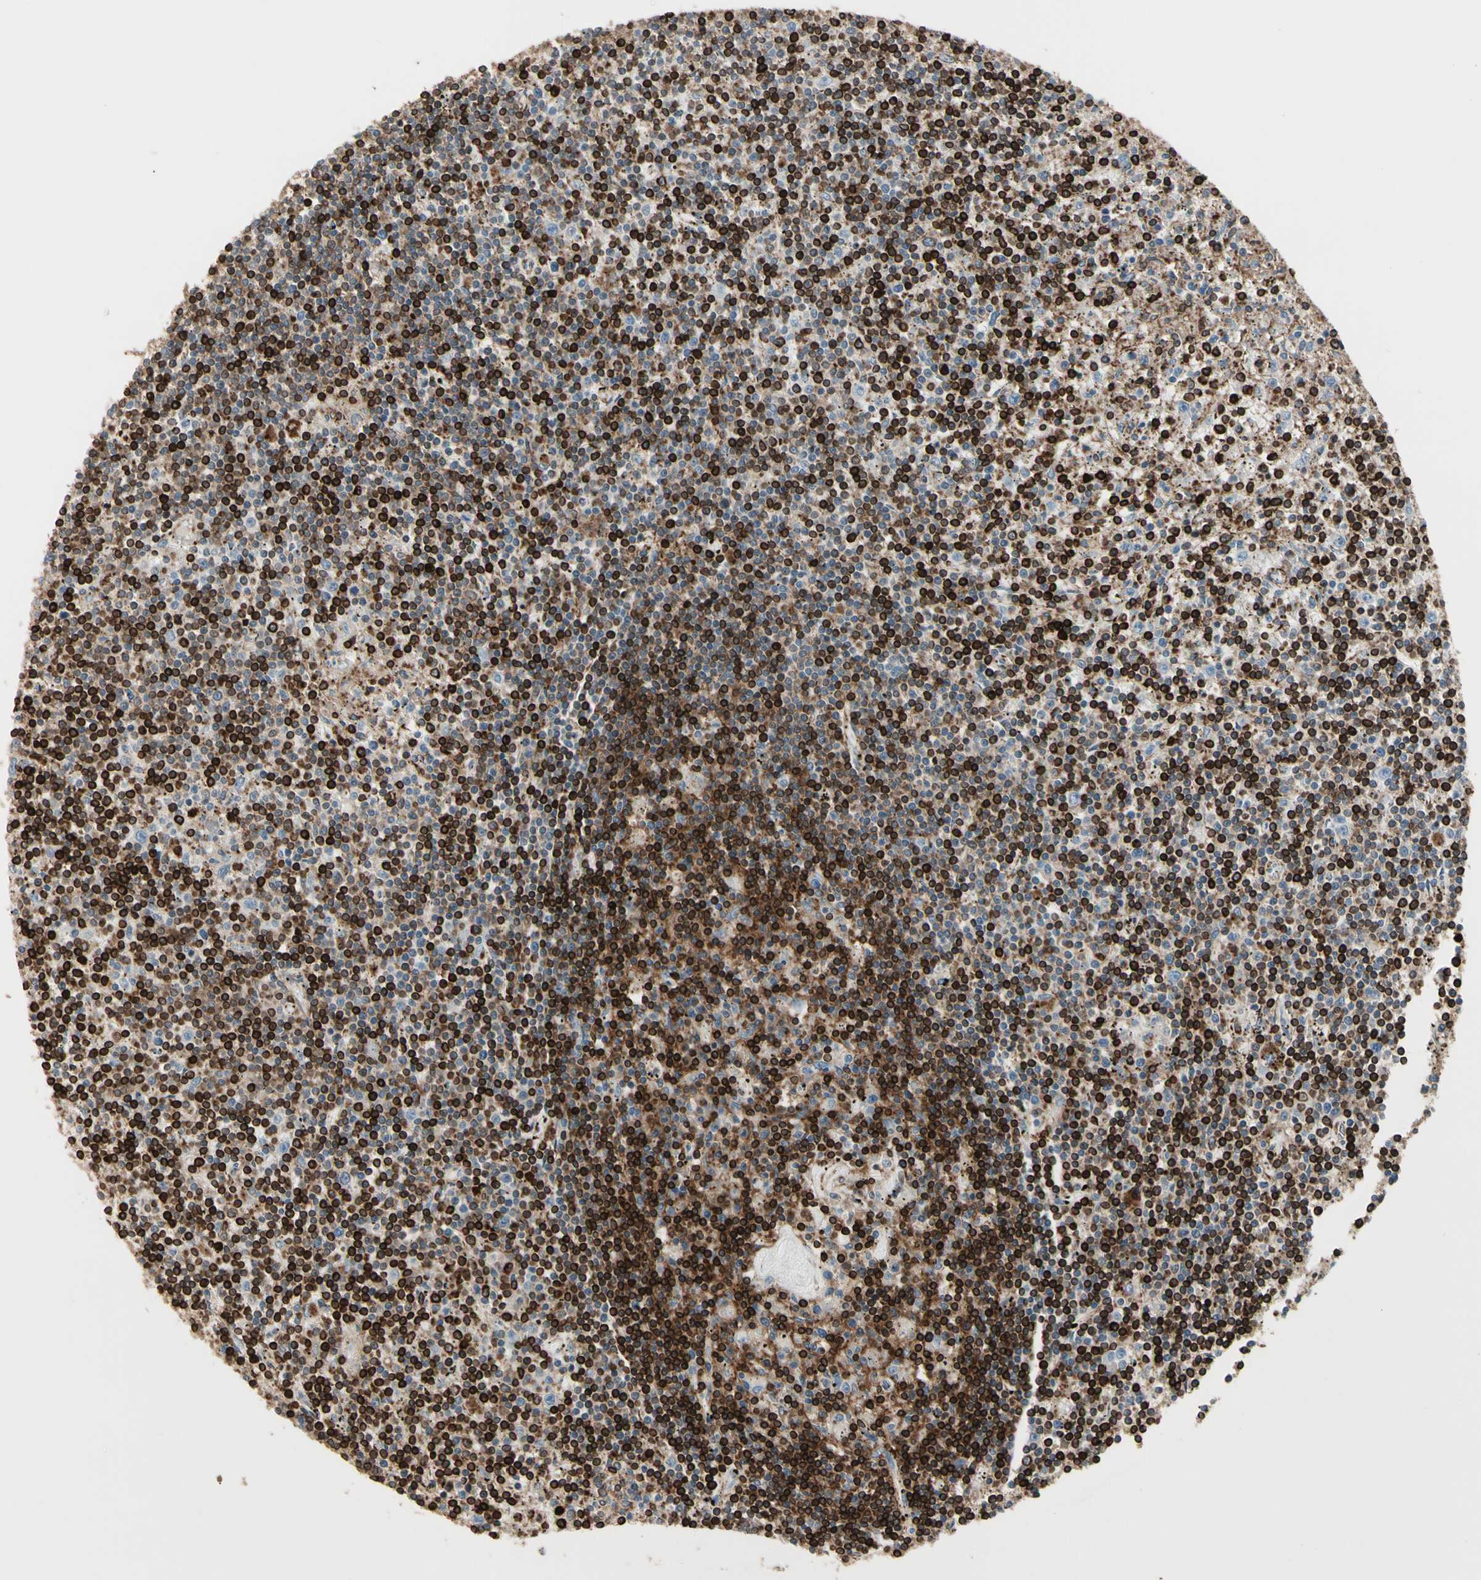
{"staining": {"intensity": "strong", "quantity": ">75%", "location": "cytoplasmic/membranous"}, "tissue": "lymphoma", "cell_type": "Tumor cells", "image_type": "cancer", "snomed": [{"axis": "morphology", "description": "Malignant lymphoma, non-Hodgkin's type, Low grade"}, {"axis": "topography", "description": "Spleen"}], "caption": "Protein expression analysis of lymphoma demonstrates strong cytoplasmic/membranous expression in approximately >75% of tumor cells. (DAB (3,3'-diaminobenzidine) = brown stain, brightfield microscopy at high magnification).", "gene": "CLEC2B", "patient": {"sex": "male", "age": 76}}